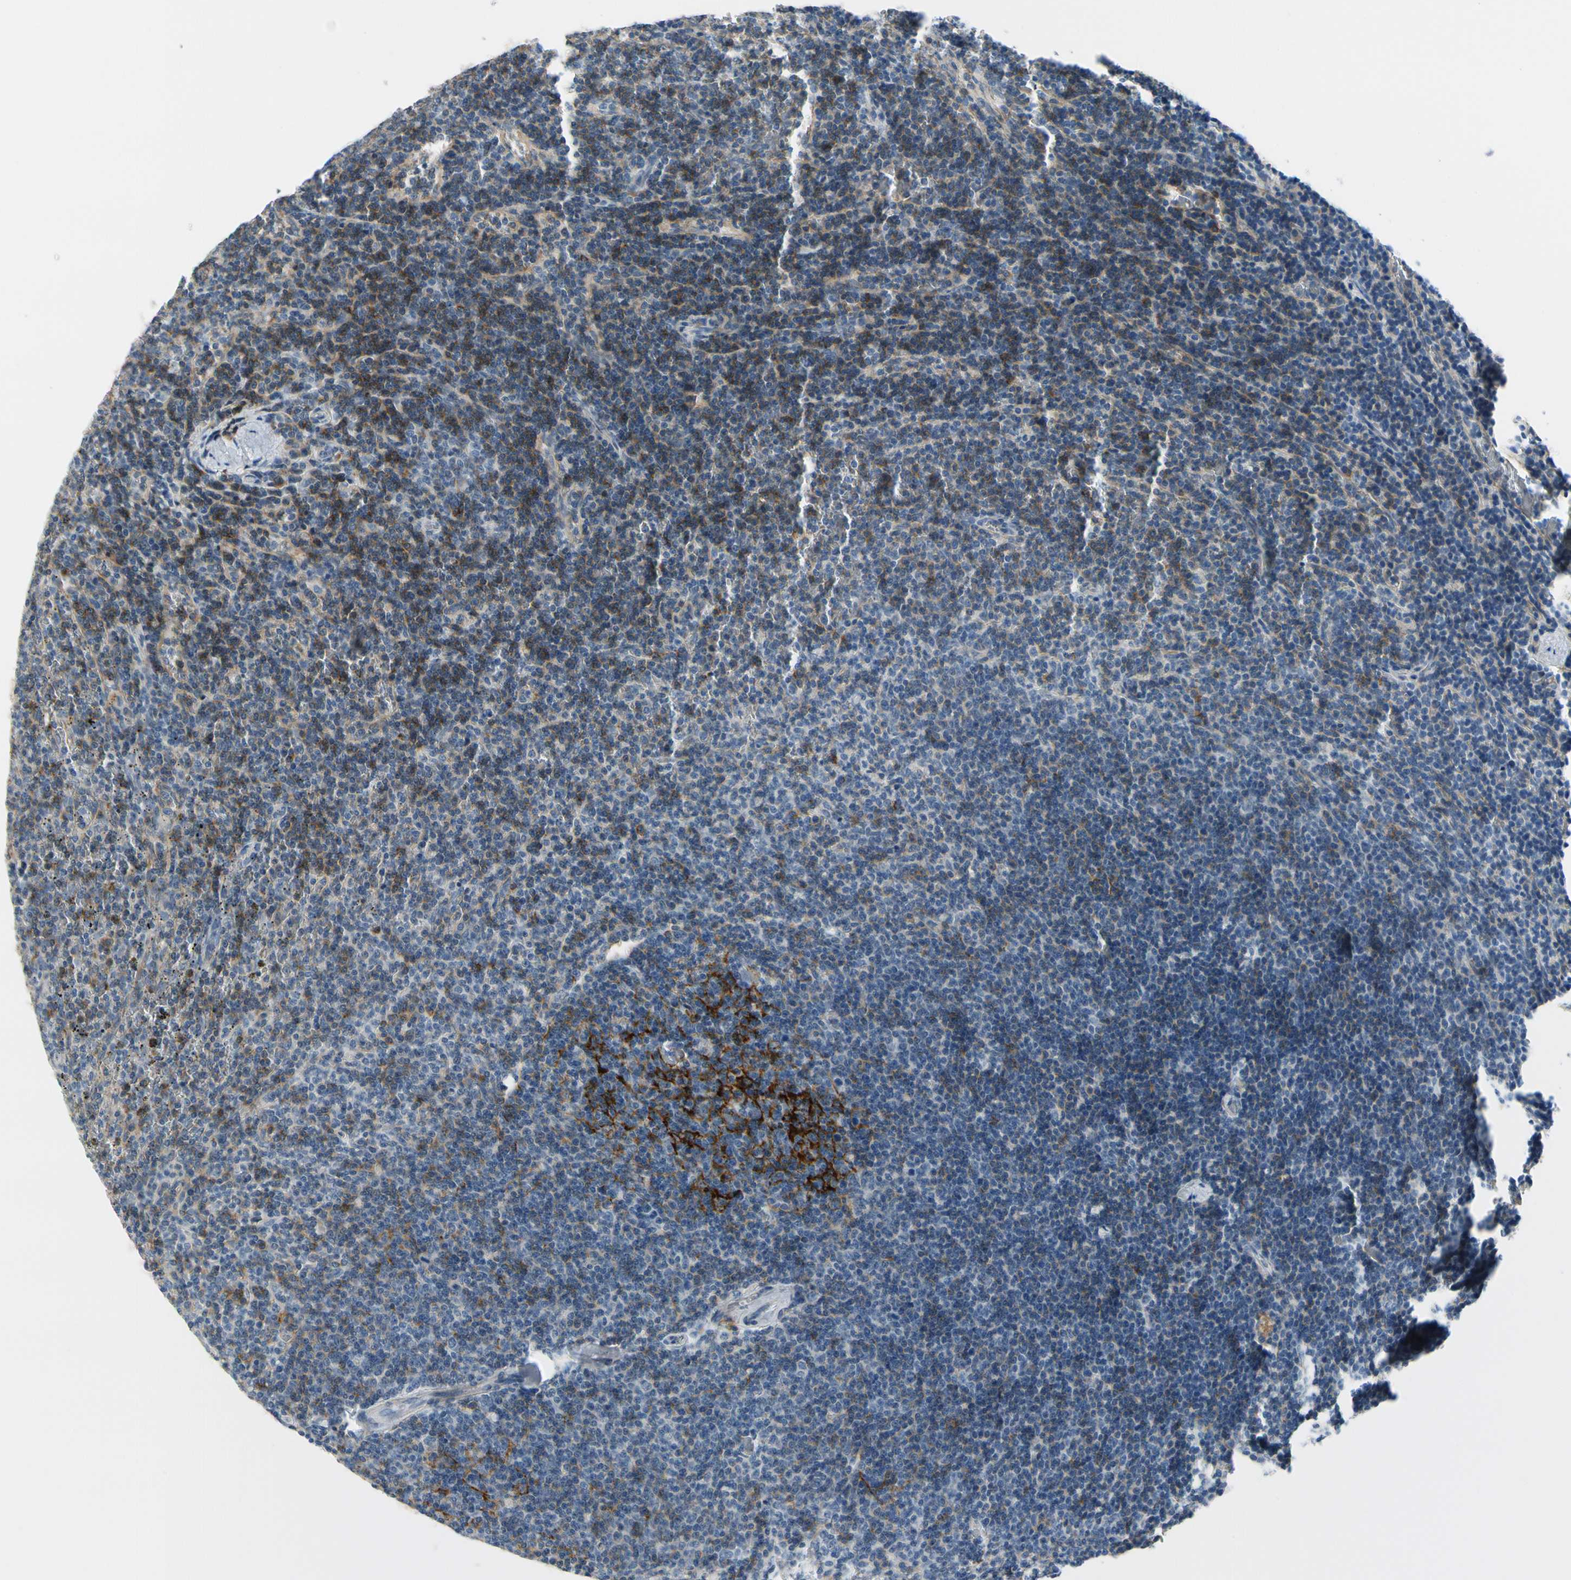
{"staining": {"intensity": "moderate", "quantity": "25%-75%", "location": "cytoplasmic/membranous"}, "tissue": "lymphoma", "cell_type": "Tumor cells", "image_type": "cancer", "snomed": [{"axis": "morphology", "description": "Malignant lymphoma, non-Hodgkin's type, Low grade"}, {"axis": "topography", "description": "Spleen"}], "caption": "The immunohistochemical stain shows moderate cytoplasmic/membranous positivity in tumor cells of lymphoma tissue. (Brightfield microscopy of DAB IHC at high magnification).", "gene": "FCER2", "patient": {"sex": "female", "age": 50}}